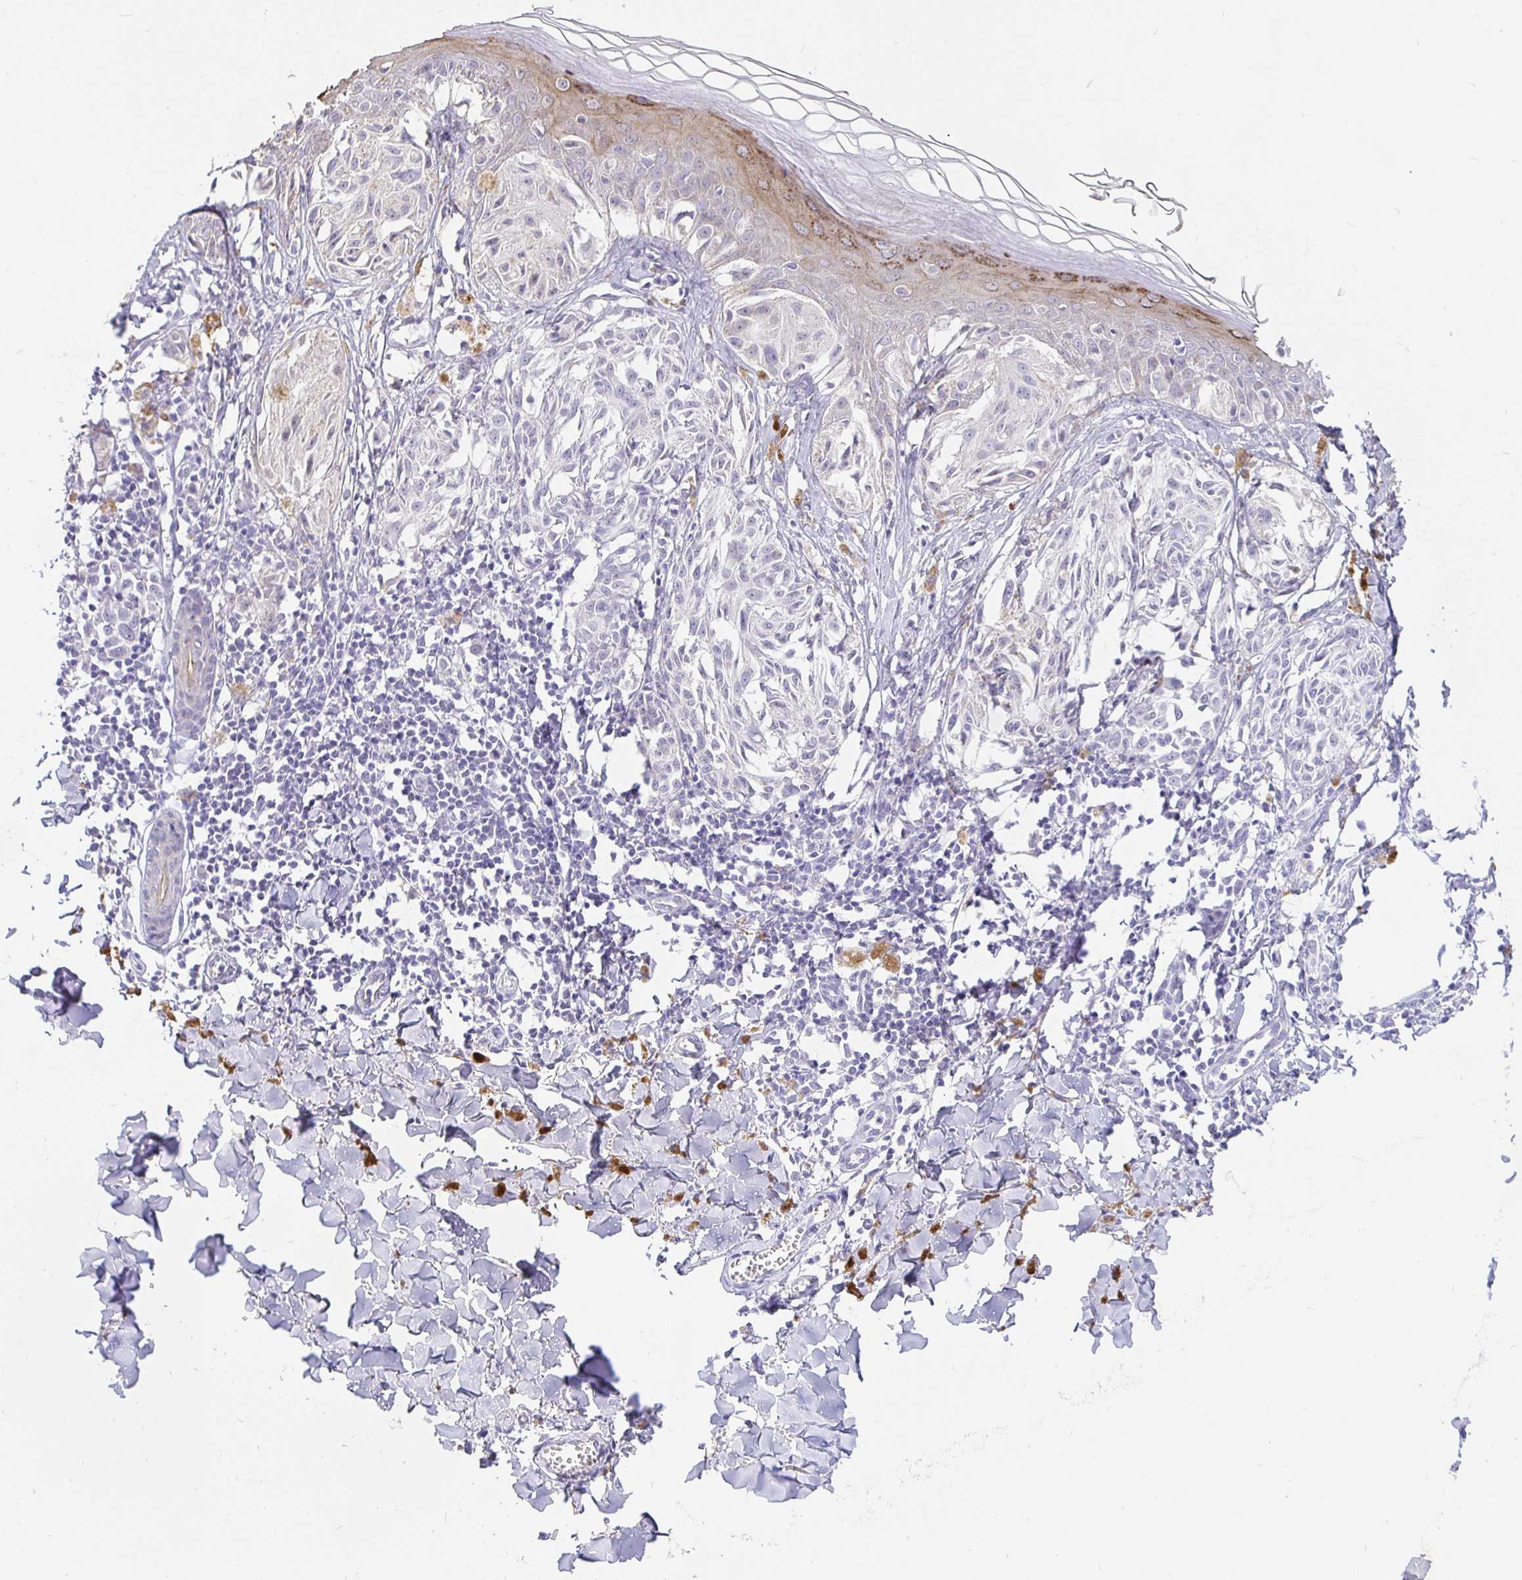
{"staining": {"intensity": "negative", "quantity": "none", "location": "none"}, "tissue": "melanoma", "cell_type": "Tumor cells", "image_type": "cancer", "snomed": [{"axis": "morphology", "description": "Malignant melanoma, NOS"}, {"axis": "topography", "description": "Skin"}], "caption": "There is no significant staining in tumor cells of melanoma.", "gene": "EZHIP", "patient": {"sex": "female", "age": 38}}